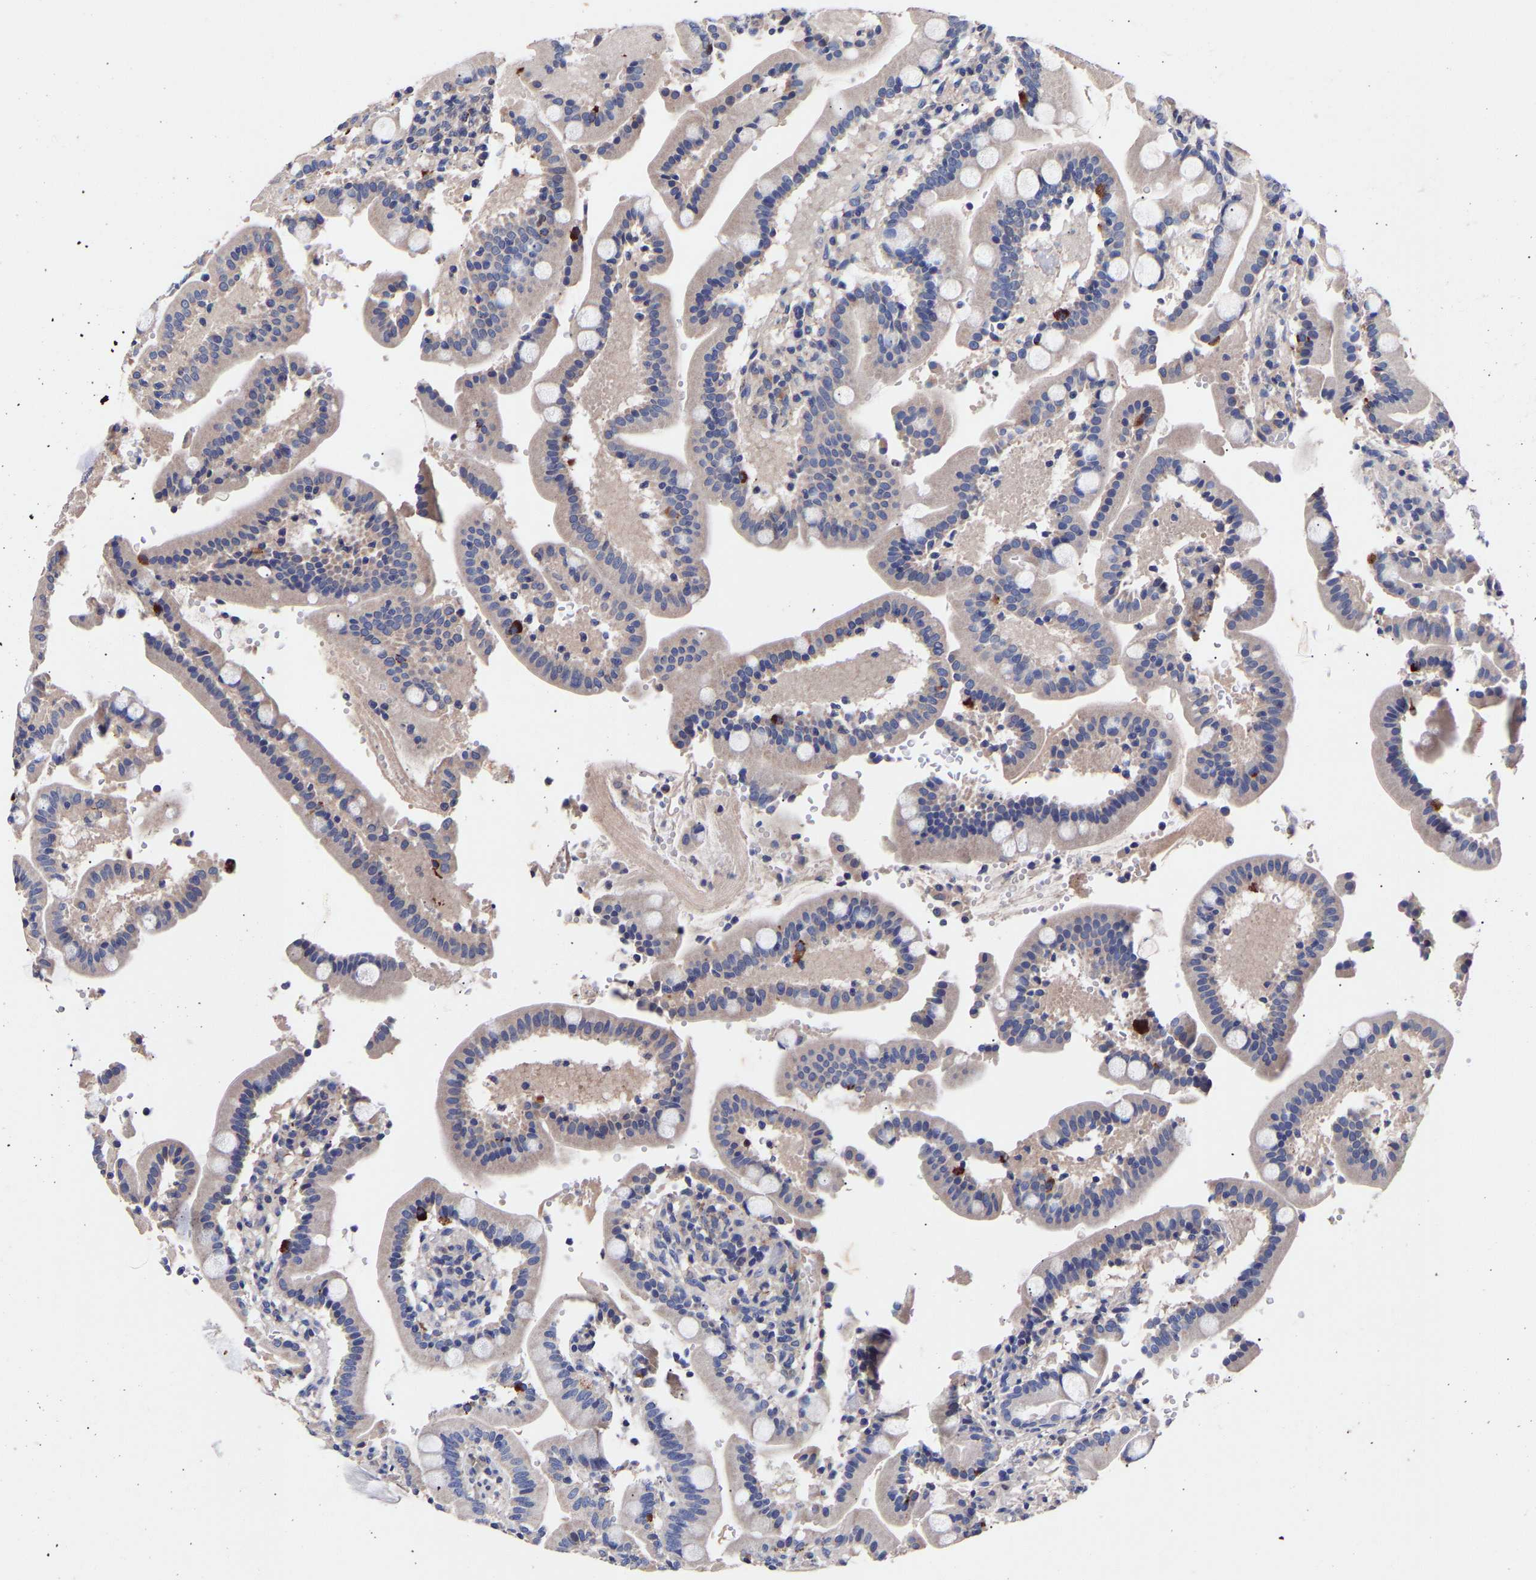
{"staining": {"intensity": "strong", "quantity": "<25%", "location": "cytoplasmic/membranous"}, "tissue": "duodenum", "cell_type": "Glandular cells", "image_type": "normal", "snomed": [{"axis": "morphology", "description": "Normal tissue, NOS"}, {"axis": "topography", "description": "Small intestine, NOS"}], "caption": "Protein expression analysis of normal human duodenum reveals strong cytoplasmic/membranous staining in approximately <25% of glandular cells.", "gene": "SEM1", "patient": {"sex": "female", "age": 71}}